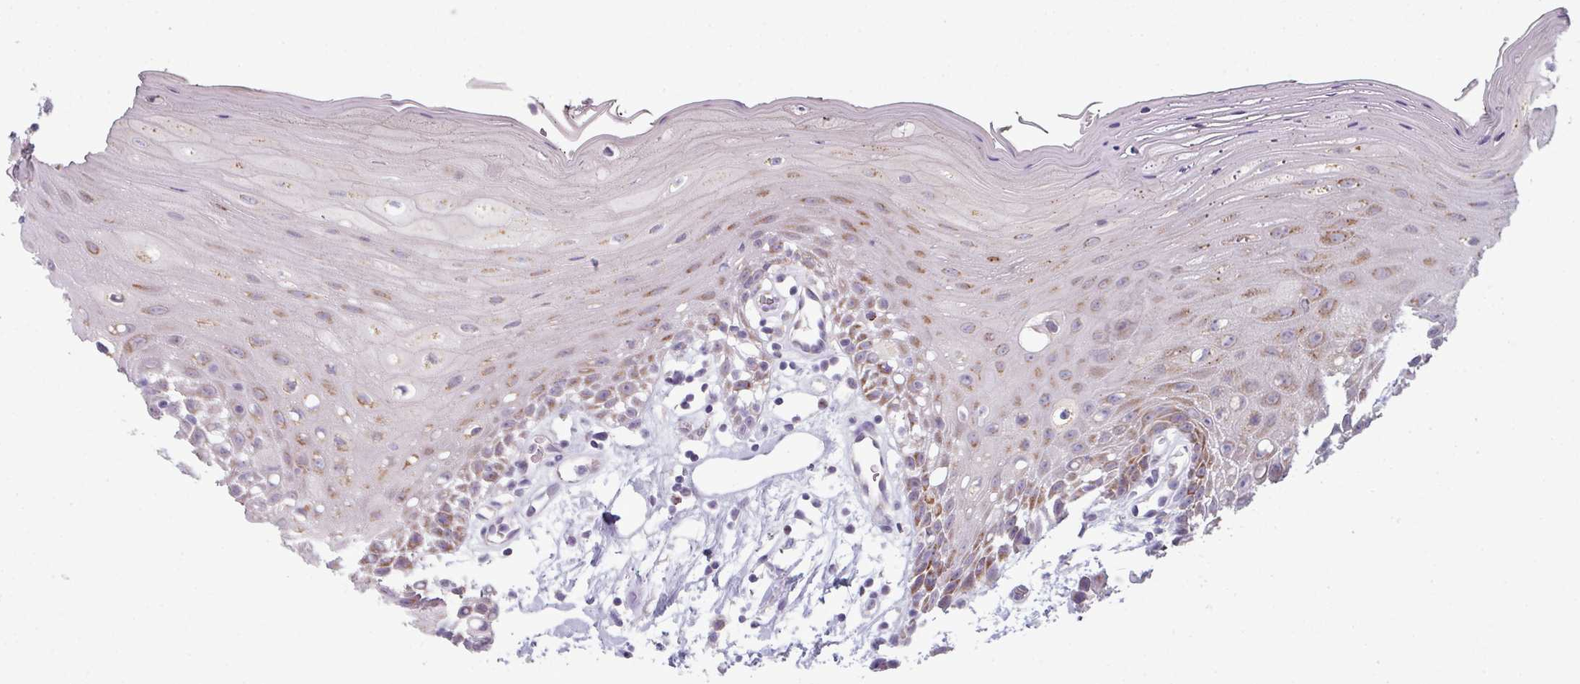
{"staining": {"intensity": "moderate", "quantity": "25%-75%", "location": "cytoplasmic/membranous"}, "tissue": "oral mucosa", "cell_type": "Squamous epithelial cells", "image_type": "normal", "snomed": [{"axis": "morphology", "description": "Normal tissue, NOS"}, {"axis": "topography", "description": "Oral tissue"}, {"axis": "topography", "description": "Tounge, NOS"}], "caption": "This image demonstrates IHC staining of unremarkable oral mucosa, with medium moderate cytoplasmic/membranous positivity in approximately 25%-75% of squamous epithelial cells.", "gene": "ZNF615", "patient": {"sex": "female", "age": 59}}